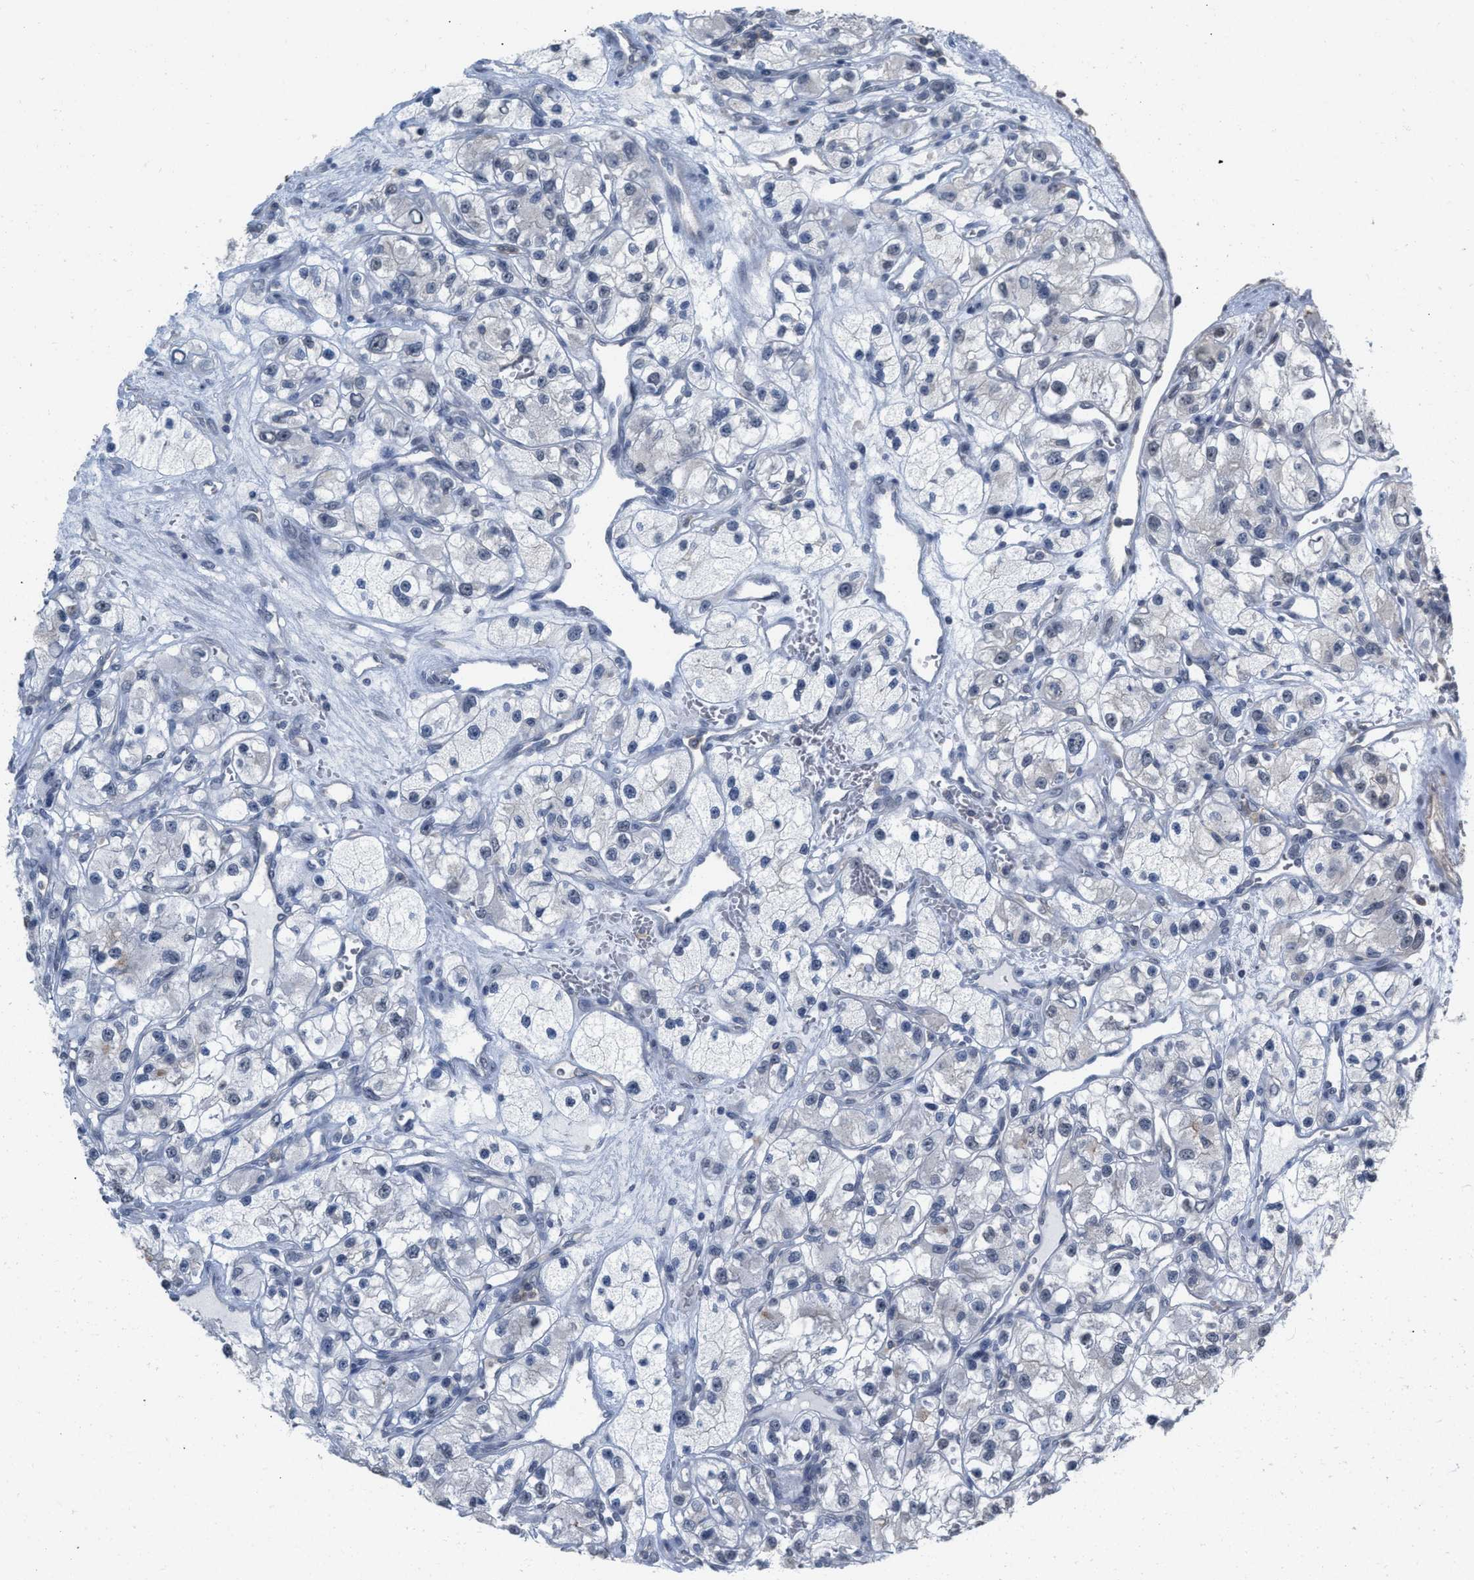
{"staining": {"intensity": "negative", "quantity": "none", "location": "none"}, "tissue": "renal cancer", "cell_type": "Tumor cells", "image_type": "cancer", "snomed": [{"axis": "morphology", "description": "Adenocarcinoma, NOS"}, {"axis": "topography", "description": "Kidney"}], "caption": "Human renal cancer (adenocarcinoma) stained for a protein using IHC demonstrates no expression in tumor cells.", "gene": "BAIAP2L1", "patient": {"sex": "female", "age": 57}}